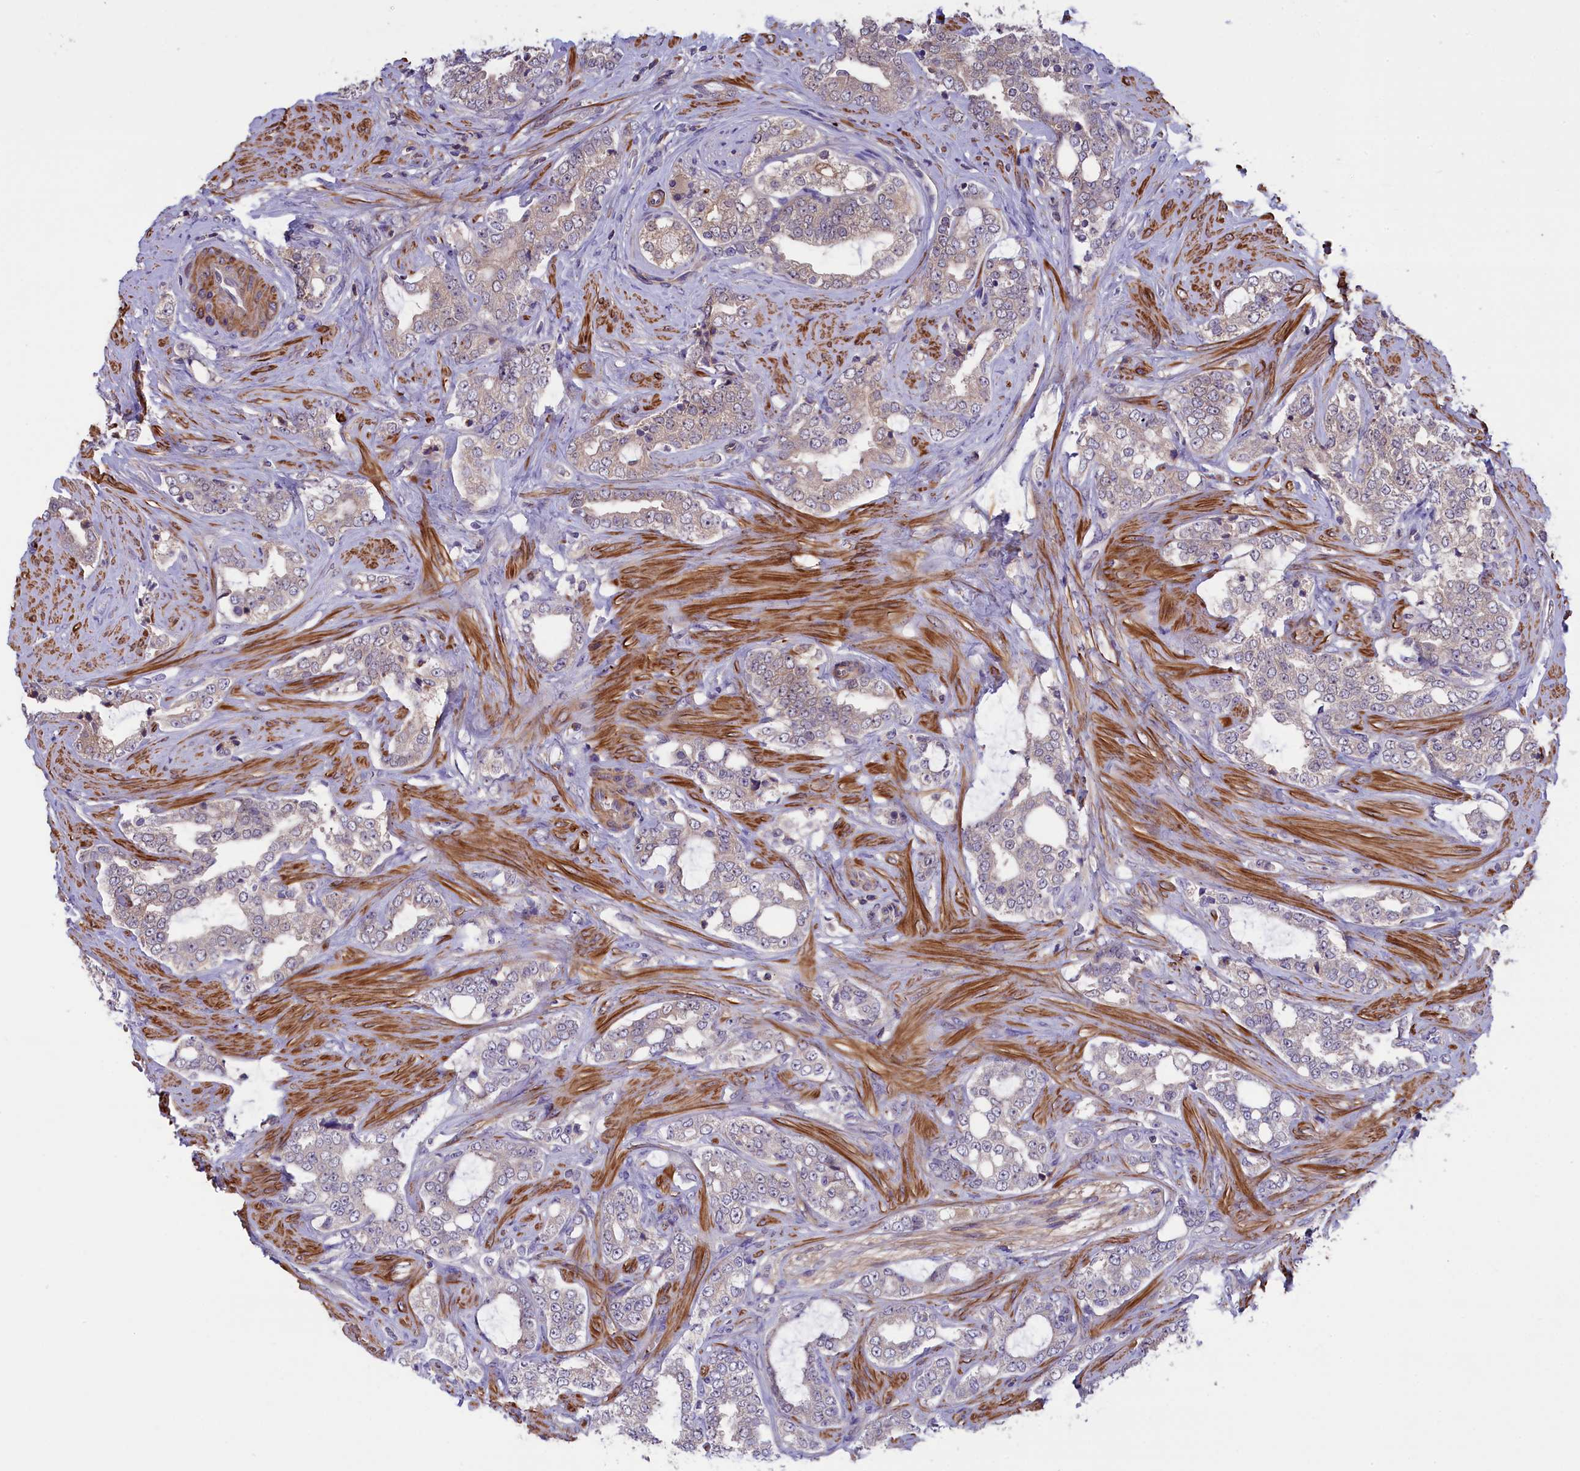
{"staining": {"intensity": "weak", "quantity": "<25%", "location": "cytoplasmic/membranous"}, "tissue": "prostate cancer", "cell_type": "Tumor cells", "image_type": "cancer", "snomed": [{"axis": "morphology", "description": "Adenocarcinoma, High grade"}, {"axis": "topography", "description": "Prostate"}], "caption": "Immunohistochemical staining of prostate cancer displays no significant expression in tumor cells.", "gene": "HEATR3", "patient": {"sex": "male", "age": 64}}